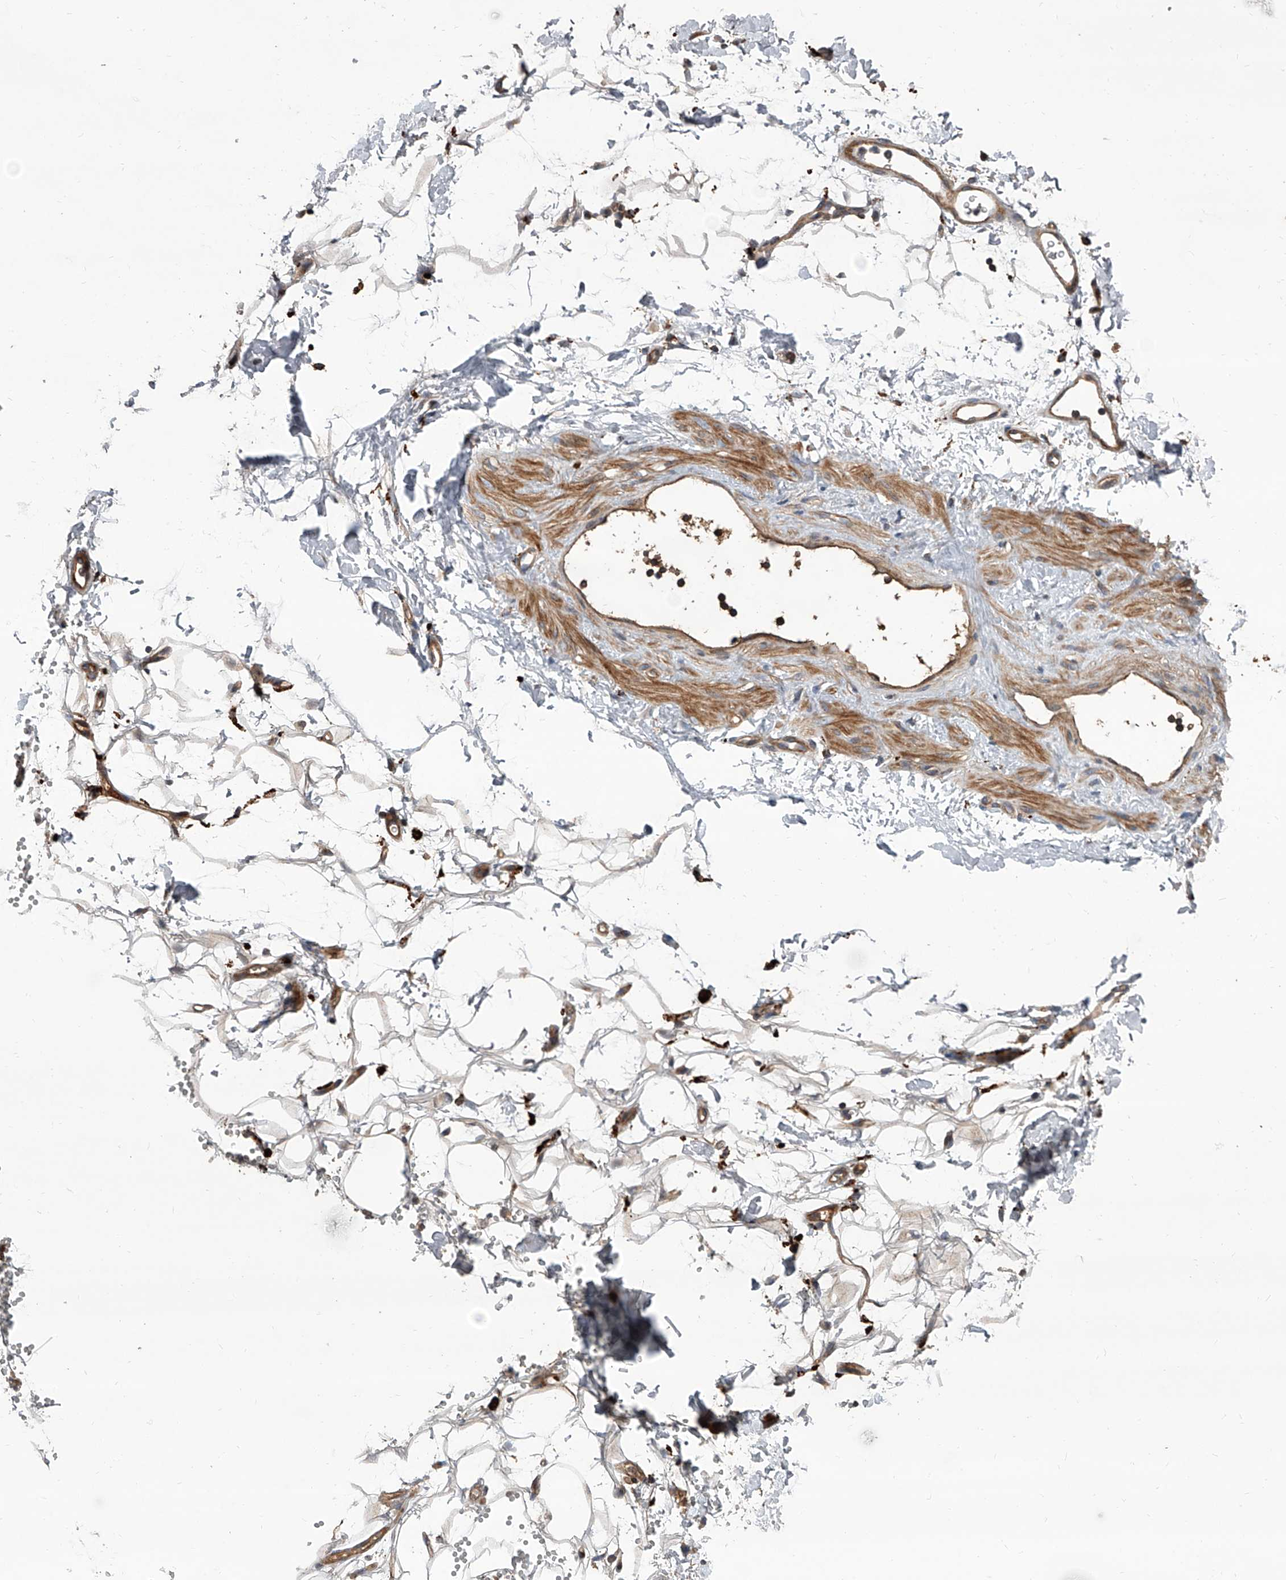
{"staining": {"intensity": "moderate", "quantity": ">75%", "location": "cytoplasmic/membranous"}, "tissue": "adipose tissue", "cell_type": "Adipocytes", "image_type": "normal", "snomed": [{"axis": "morphology", "description": "Normal tissue, NOS"}, {"axis": "morphology", "description": "Adenocarcinoma, NOS"}, {"axis": "topography", "description": "Pancreas"}, {"axis": "topography", "description": "Peripheral nerve tissue"}], "caption": "Immunohistochemical staining of unremarkable adipose tissue displays medium levels of moderate cytoplasmic/membranous positivity in approximately >75% of adipocytes. (Brightfield microscopy of DAB IHC at high magnification).", "gene": "USP47", "patient": {"sex": "male", "age": 59}}